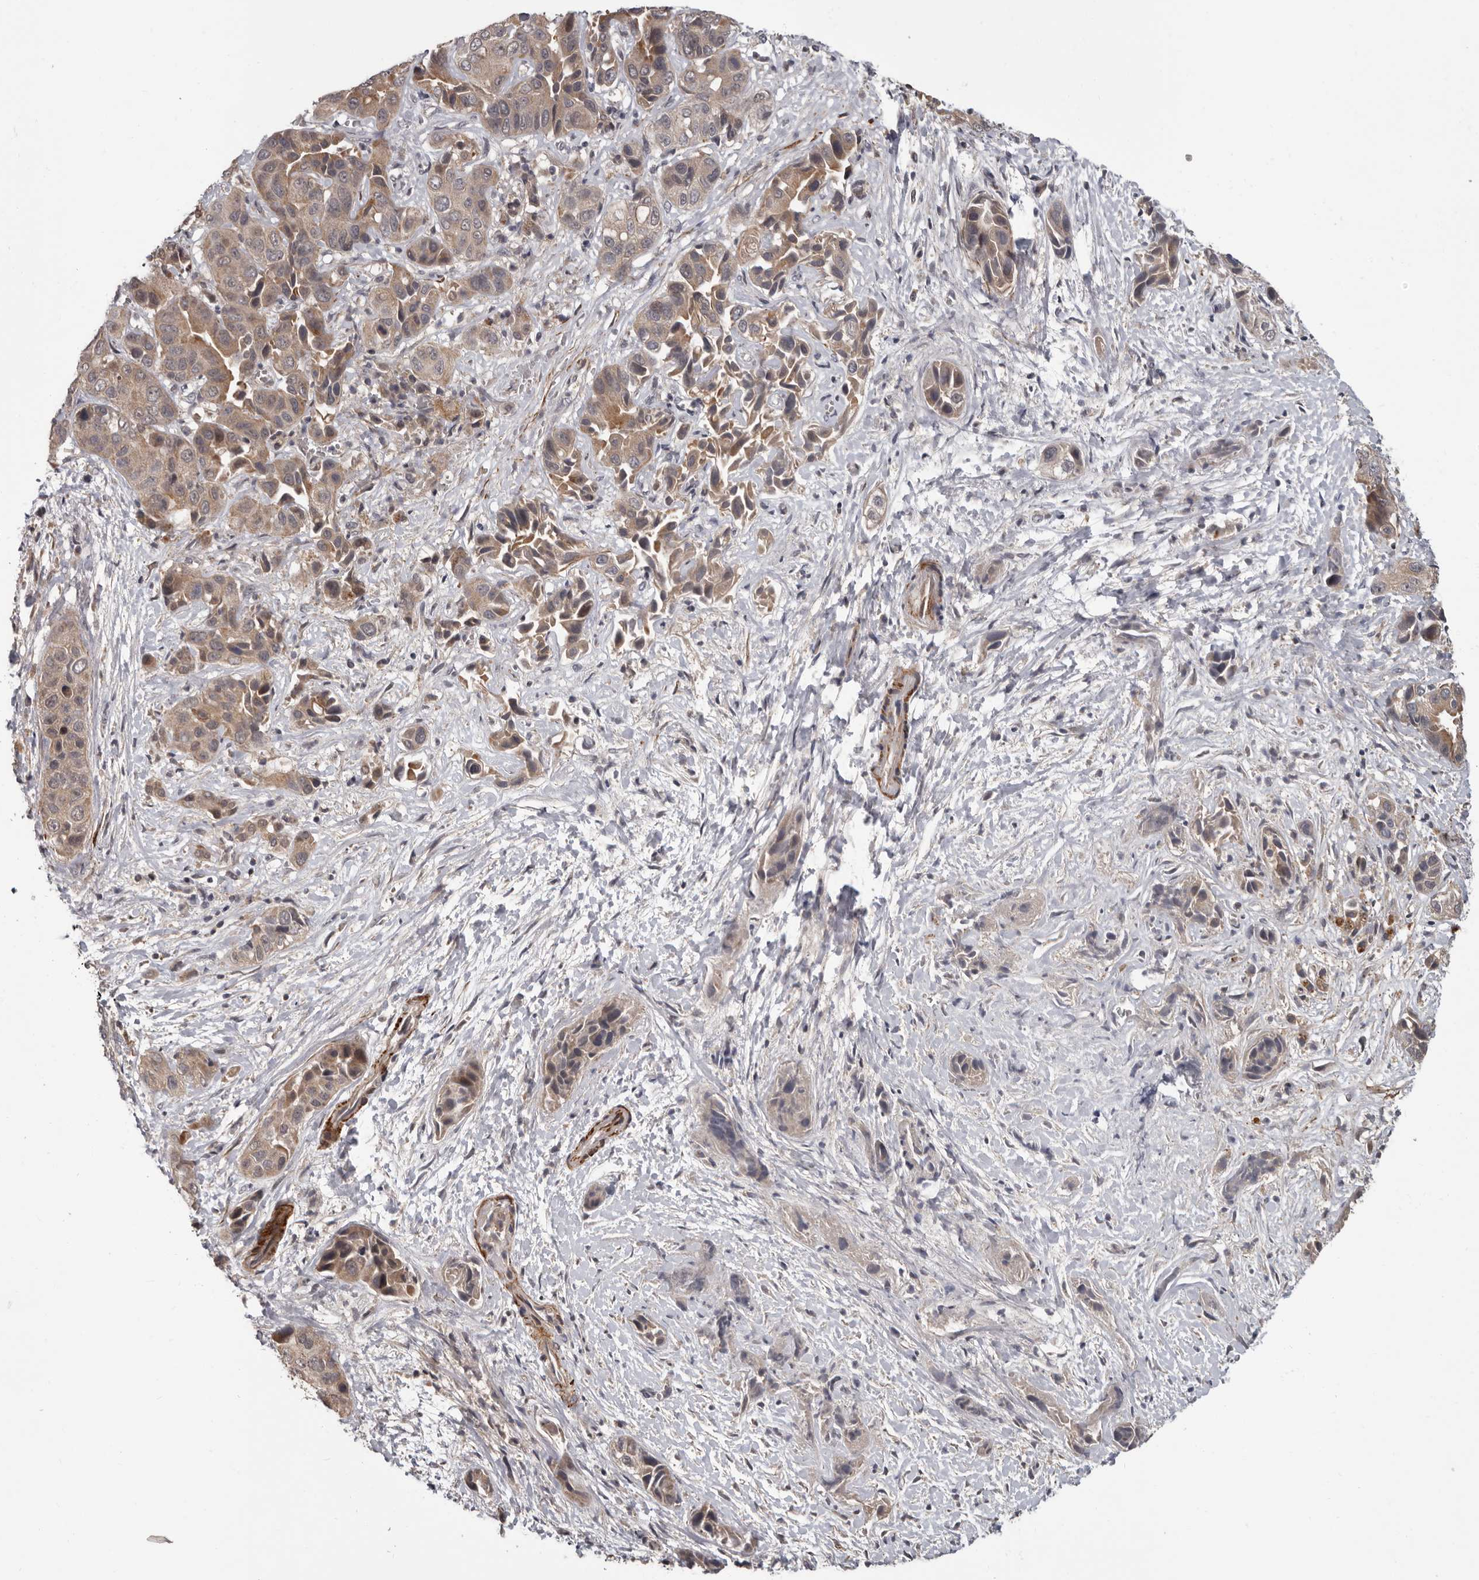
{"staining": {"intensity": "moderate", "quantity": ">75%", "location": "cytoplasmic/membranous"}, "tissue": "liver cancer", "cell_type": "Tumor cells", "image_type": "cancer", "snomed": [{"axis": "morphology", "description": "Cholangiocarcinoma"}, {"axis": "topography", "description": "Liver"}], "caption": "This photomicrograph reveals IHC staining of human liver cholangiocarcinoma, with medium moderate cytoplasmic/membranous staining in about >75% of tumor cells.", "gene": "FGFR4", "patient": {"sex": "female", "age": 52}}